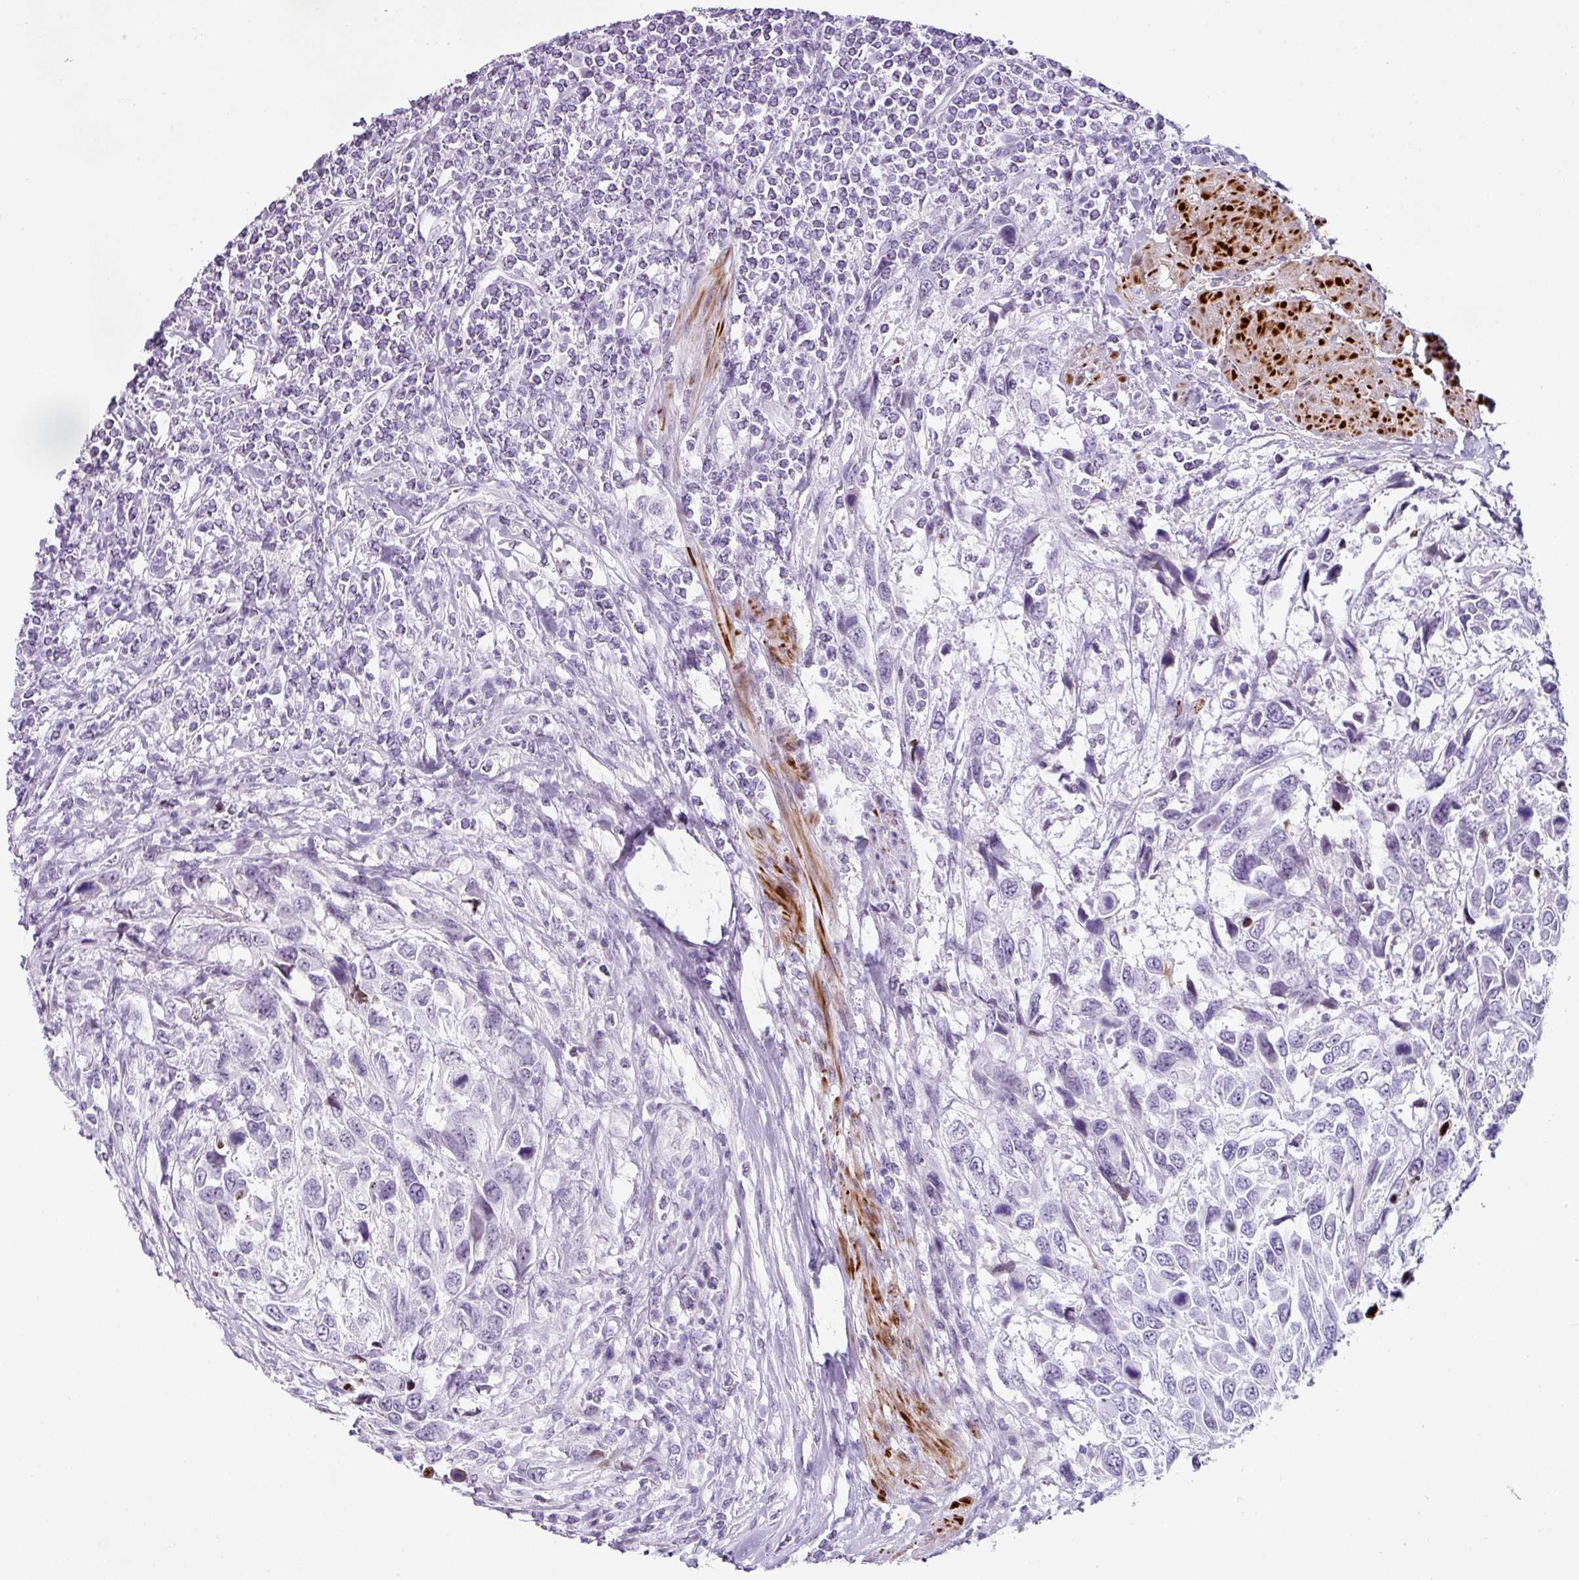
{"staining": {"intensity": "negative", "quantity": "none", "location": "none"}, "tissue": "urothelial cancer", "cell_type": "Tumor cells", "image_type": "cancer", "snomed": [{"axis": "morphology", "description": "Urothelial carcinoma, High grade"}, {"axis": "topography", "description": "Urinary bladder"}], "caption": "An image of human urothelial cancer is negative for staining in tumor cells.", "gene": "TRA2A", "patient": {"sex": "female", "age": 70}}